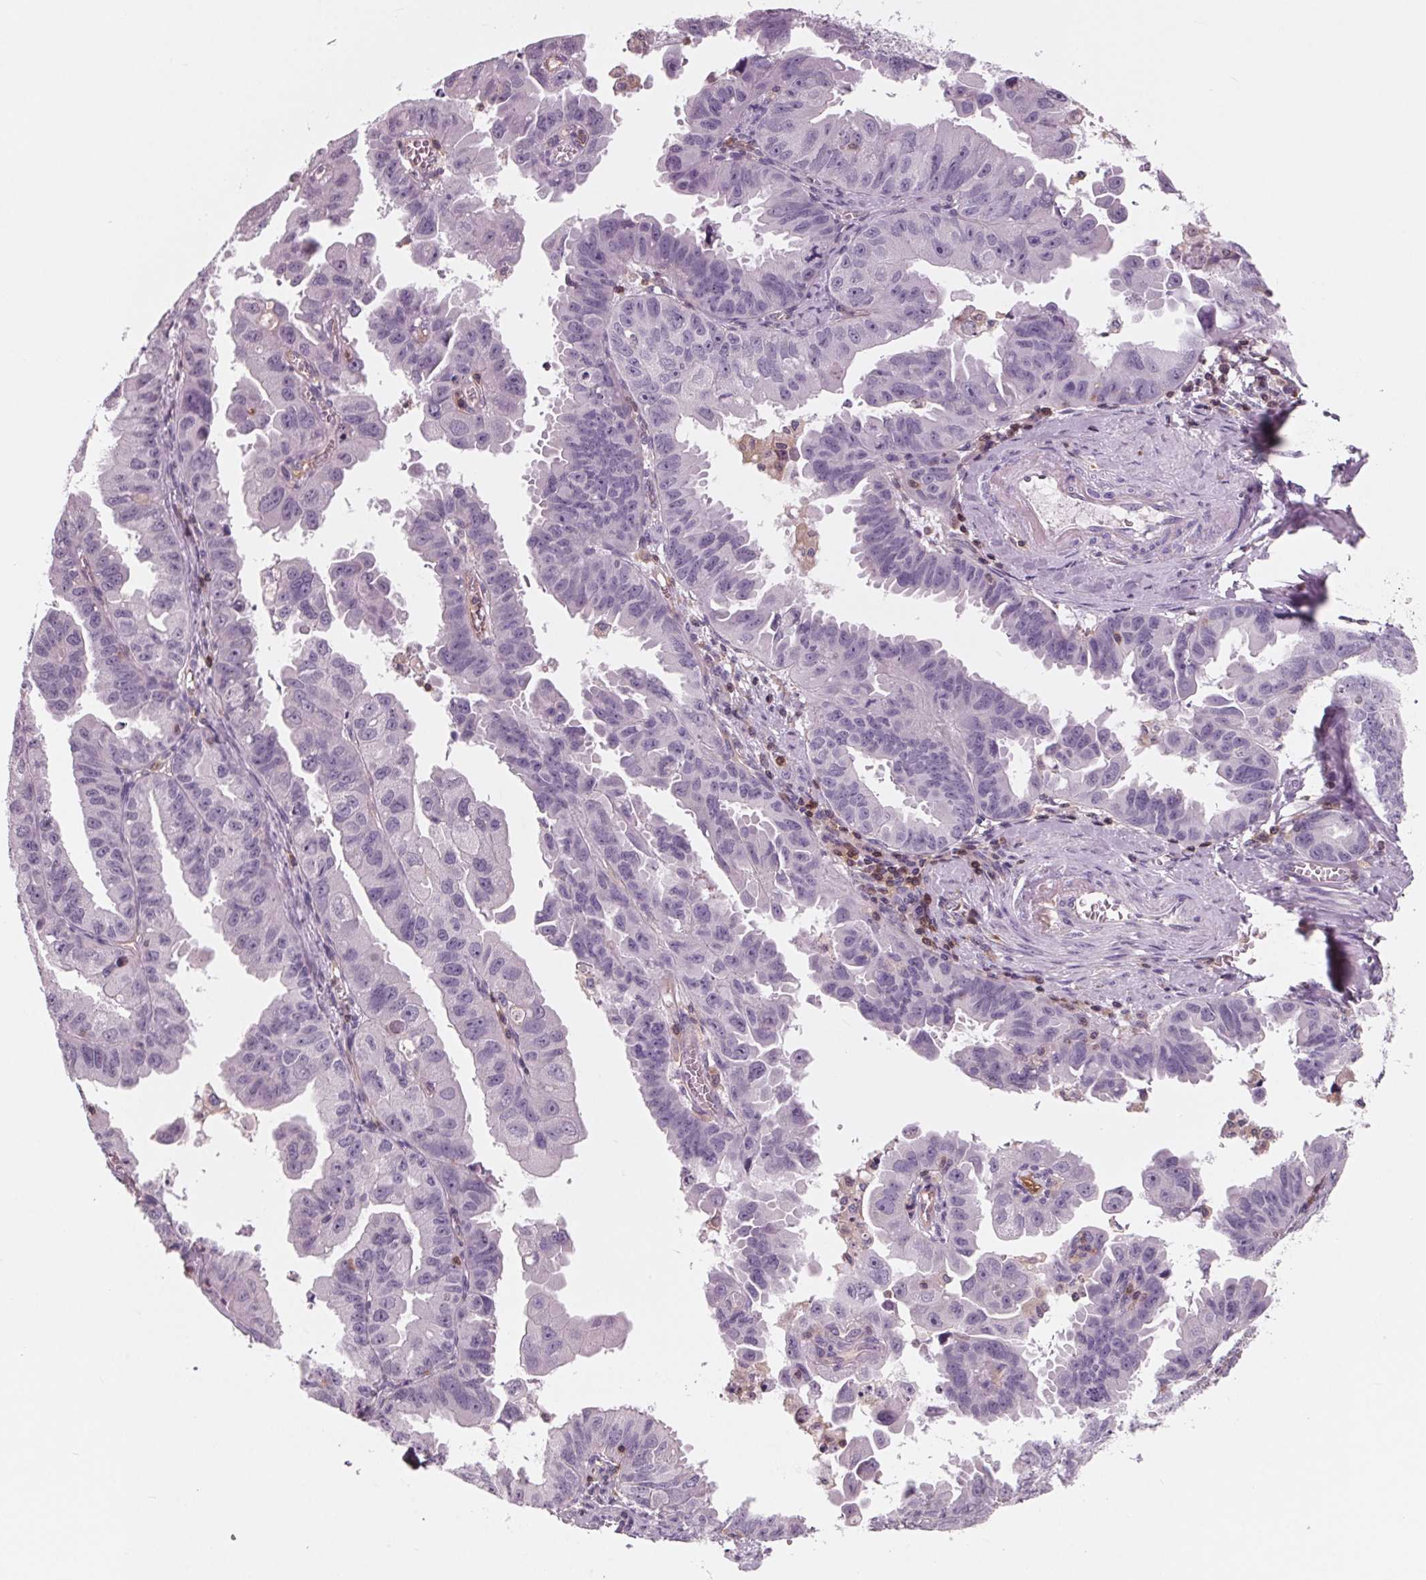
{"staining": {"intensity": "negative", "quantity": "none", "location": "none"}, "tissue": "ovarian cancer", "cell_type": "Tumor cells", "image_type": "cancer", "snomed": [{"axis": "morphology", "description": "Carcinoma, endometroid"}, {"axis": "topography", "description": "Ovary"}], "caption": "High magnification brightfield microscopy of ovarian endometroid carcinoma stained with DAB (3,3'-diaminobenzidine) (brown) and counterstained with hematoxylin (blue): tumor cells show no significant positivity. The staining was performed using DAB (3,3'-diaminobenzidine) to visualize the protein expression in brown, while the nuclei were stained in blue with hematoxylin (Magnification: 20x).", "gene": "ARHGAP25", "patient": {"sex": "female", "age": 85}}